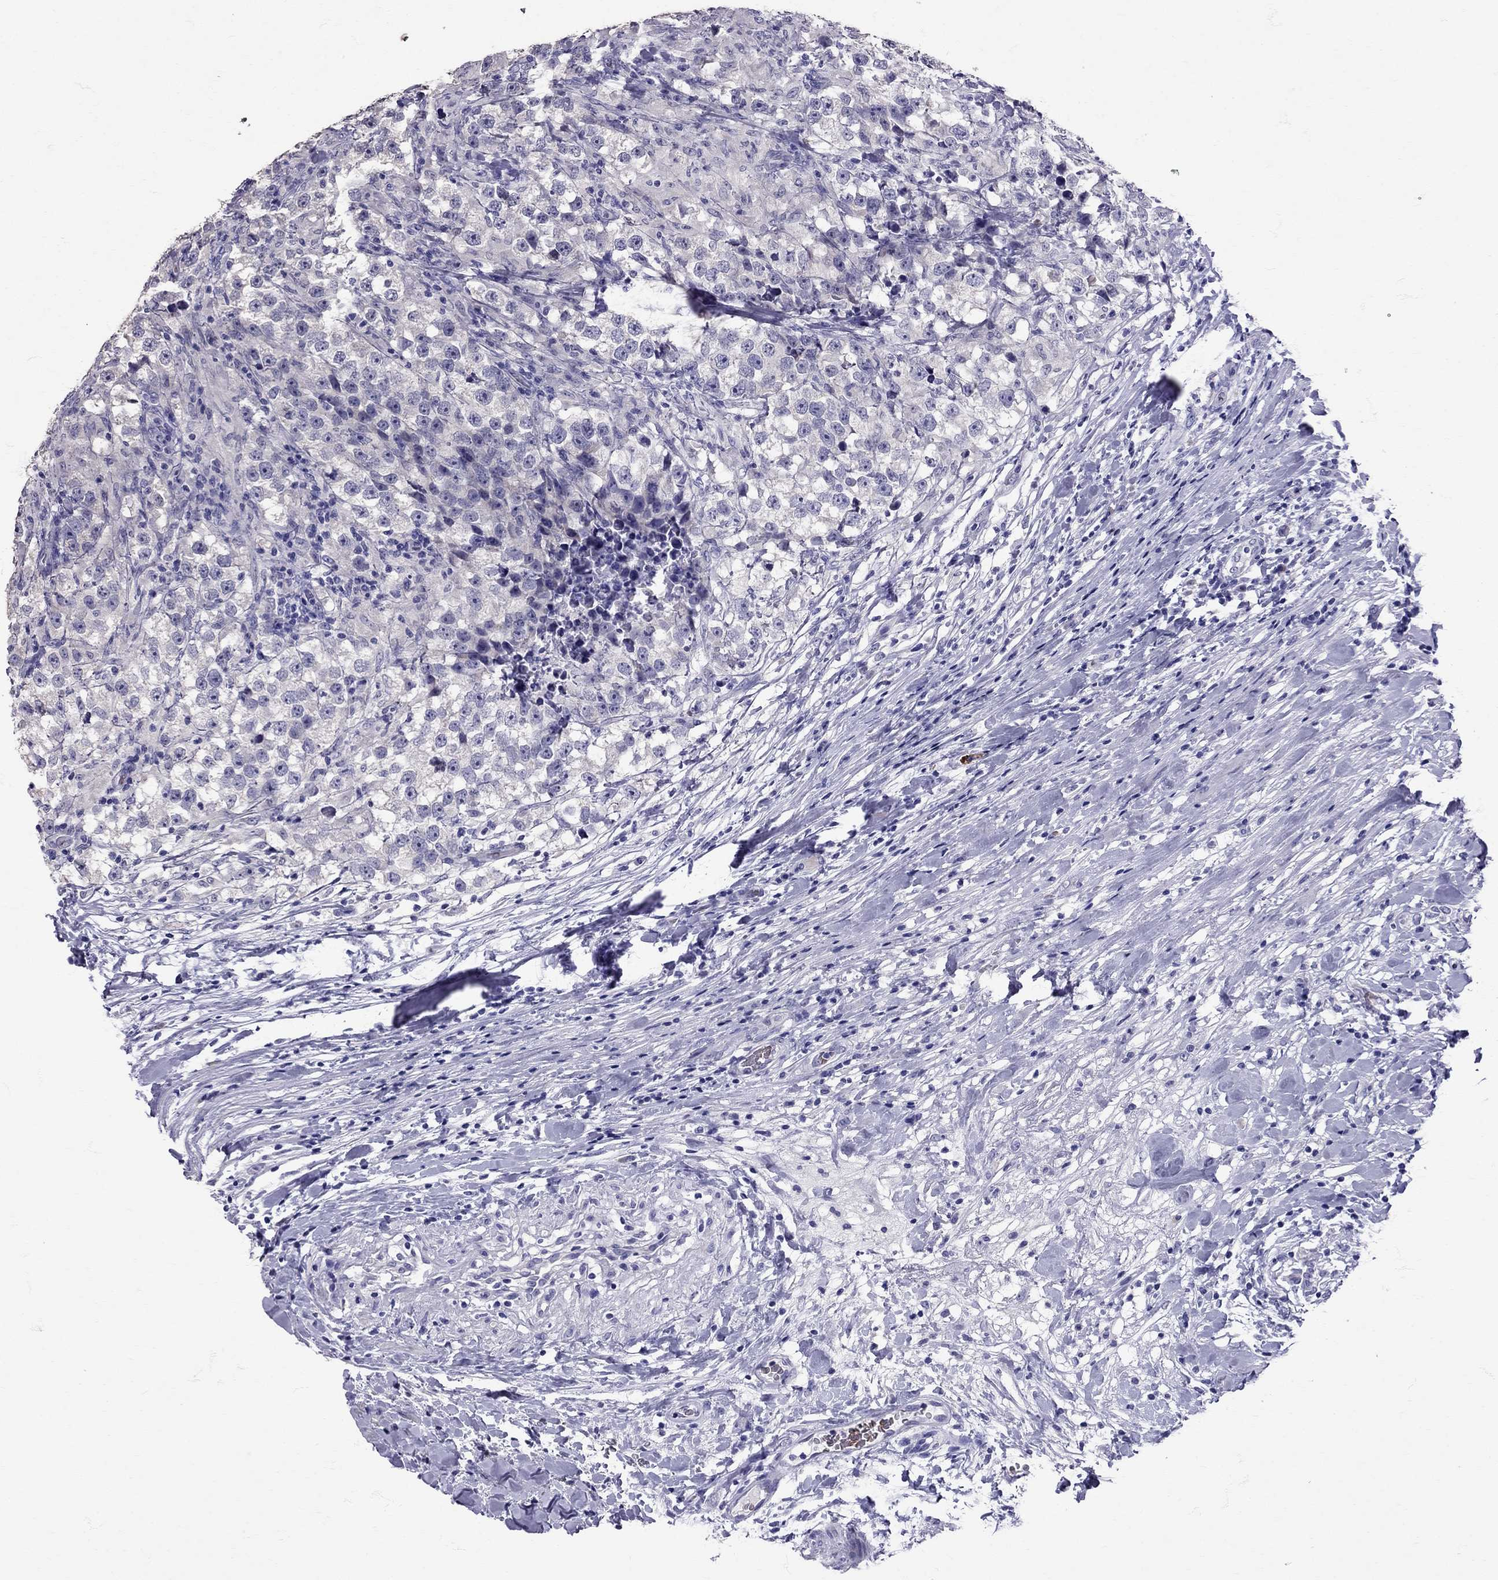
{"staining": {"intensity": "negative", "quantity": "none", "location": "none"}, "tissue": "testis cancer", "cell_type": "Tumor cells", "image_type": "cancer", "snomed": [{"axis": "morphology", "description": "Seminoma, NOS"}, {"axis": "topography", "description": "Testis"}], "caption": "Protein analysis of testis seminoma demonstrates no significant staining in tumor cells. (DAB (3,3'-diaminobenzidine) immunohistochemistry, high magnification).", "gene": "TBR1", "patient": {"sex": "male", "age": 46}}